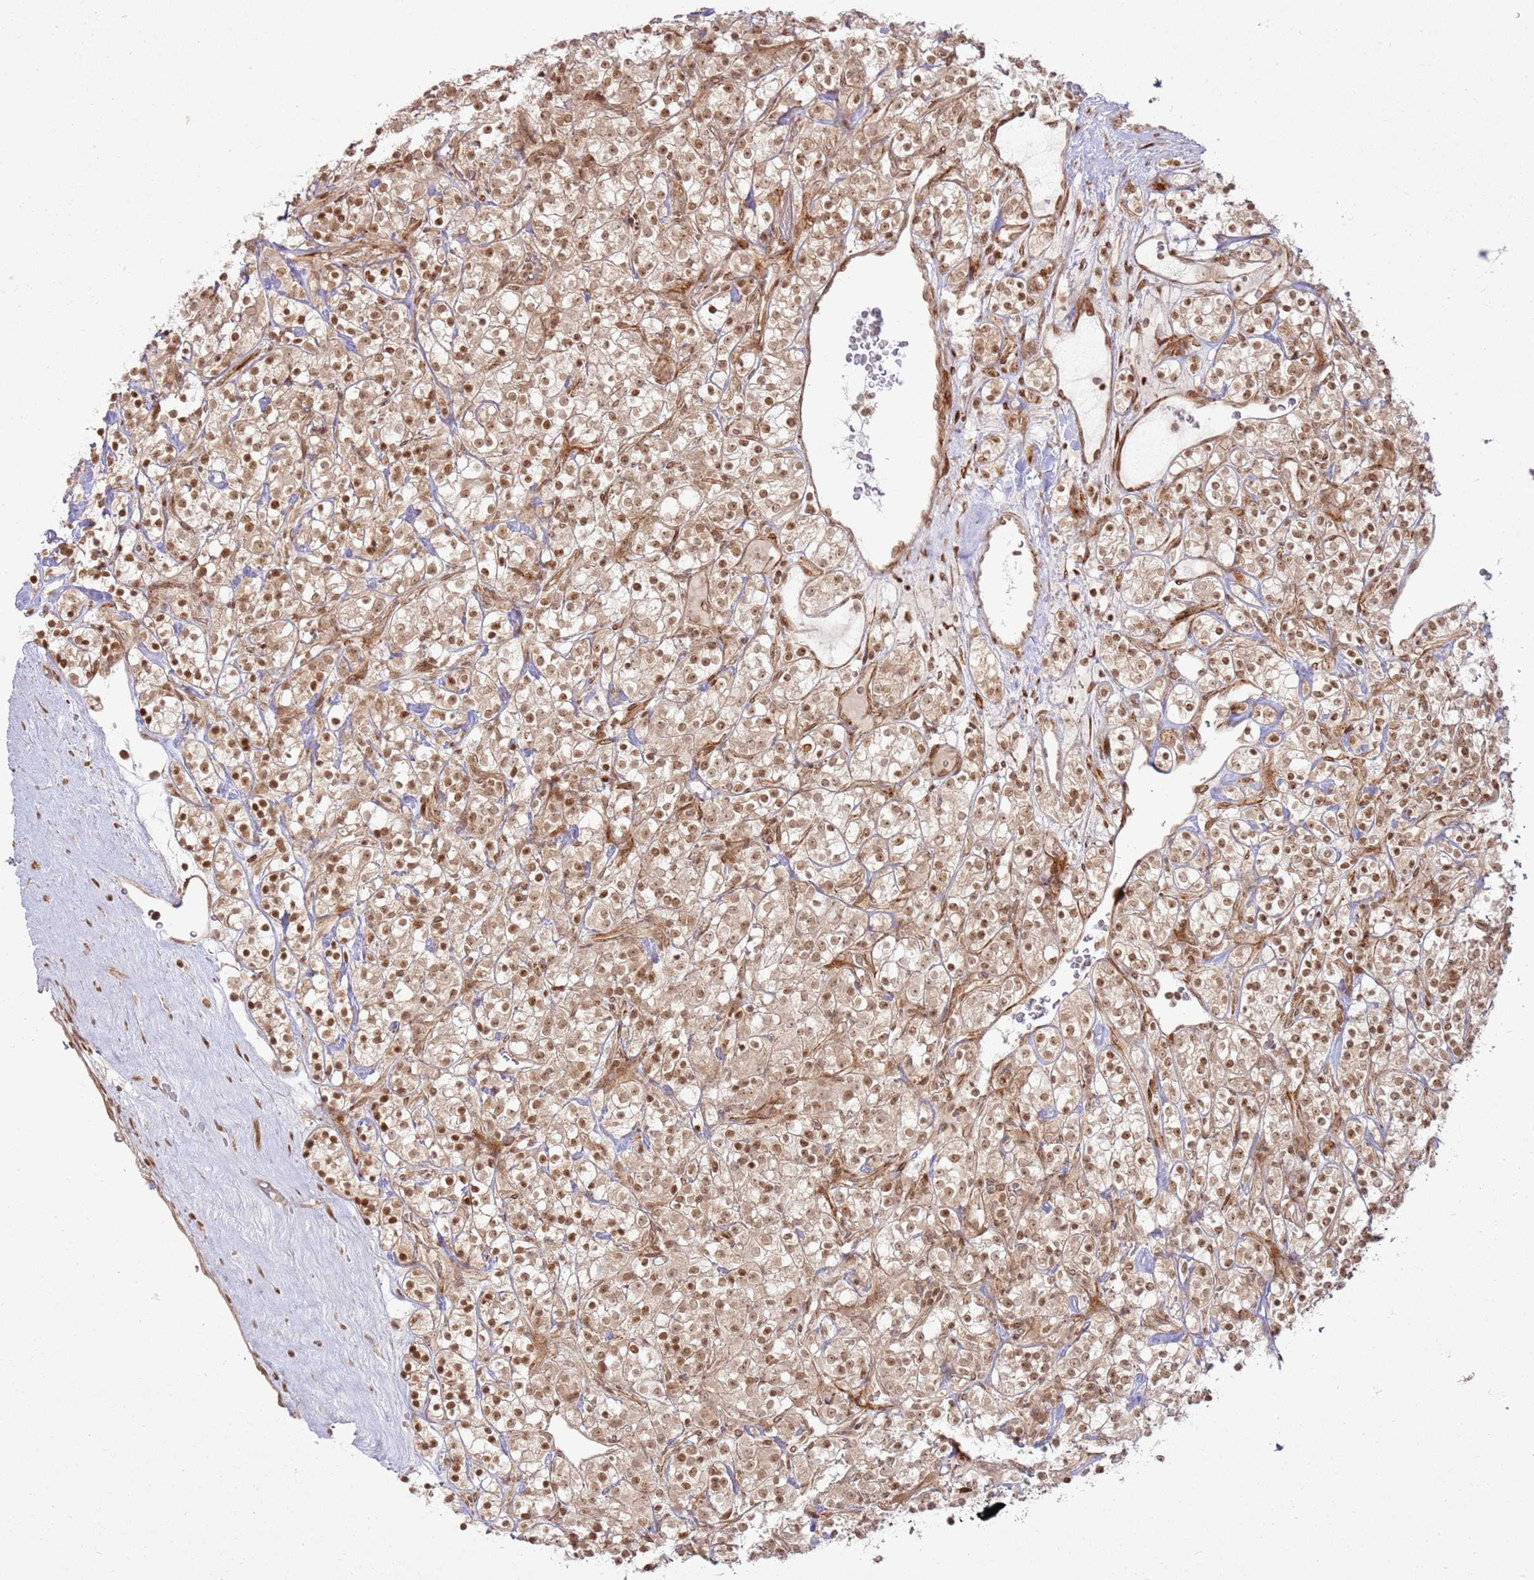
{"staining": {"intensity": "moderate", "quantity": ">75%", "location": "cytoplasmic/membranous,nuclear"}, "tissue": "renal cancer", "cell_type": "Tumor cells", "image_type": "cancer", "snomed": [{"axis": "morphology", "description": "Adenocarcinoma, NOS"}, {"axis": "topography", "description": "Kidney"}], "caption": "A brown stain shows moderate cytoplasmic/membranous and nuclear expression of a protein in renal adenocarcinoma tumor cells.", "gene": "KLHL36", "patient": {"sex": "male", "age": 77}}